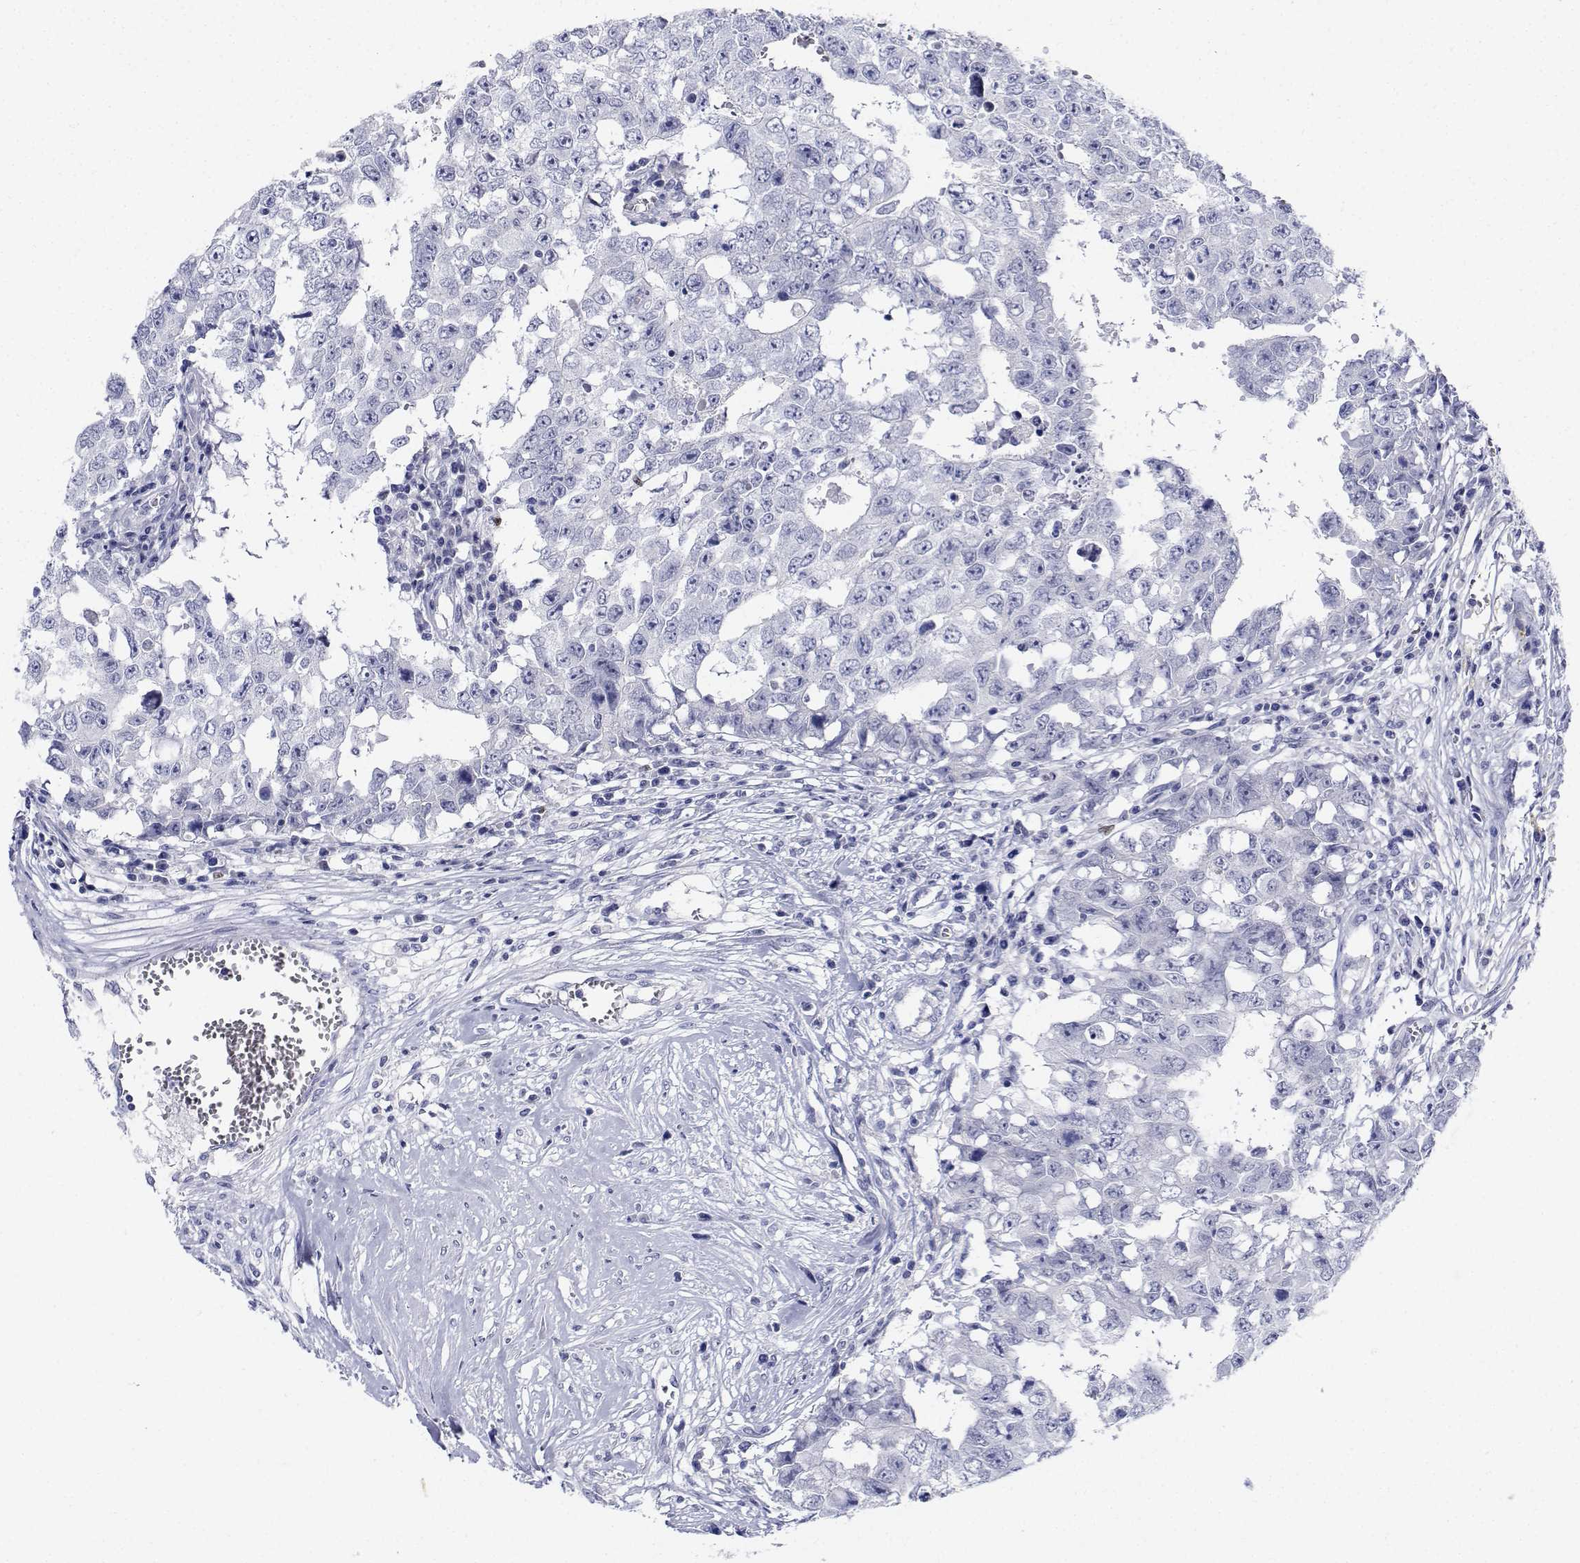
{"staining": {"intensity": "negative", "quantity": "none", "location": "none"}, "tissue": "testis cancer", "cell_type": "Tumor cells", "image_type": "cancer", "snomed": [{"axis": "morphology", "description": "Carcinoma, Embryonal, NOS"}, {"axis": "topography", "description": "Testis"}], "caption": "IHC of human testis cancer demonstrates no staining in tumor cells. Nuclei are stained in blue.", "gene": "PLXNA4", "patient": {"sex": "male", "age": 36}}